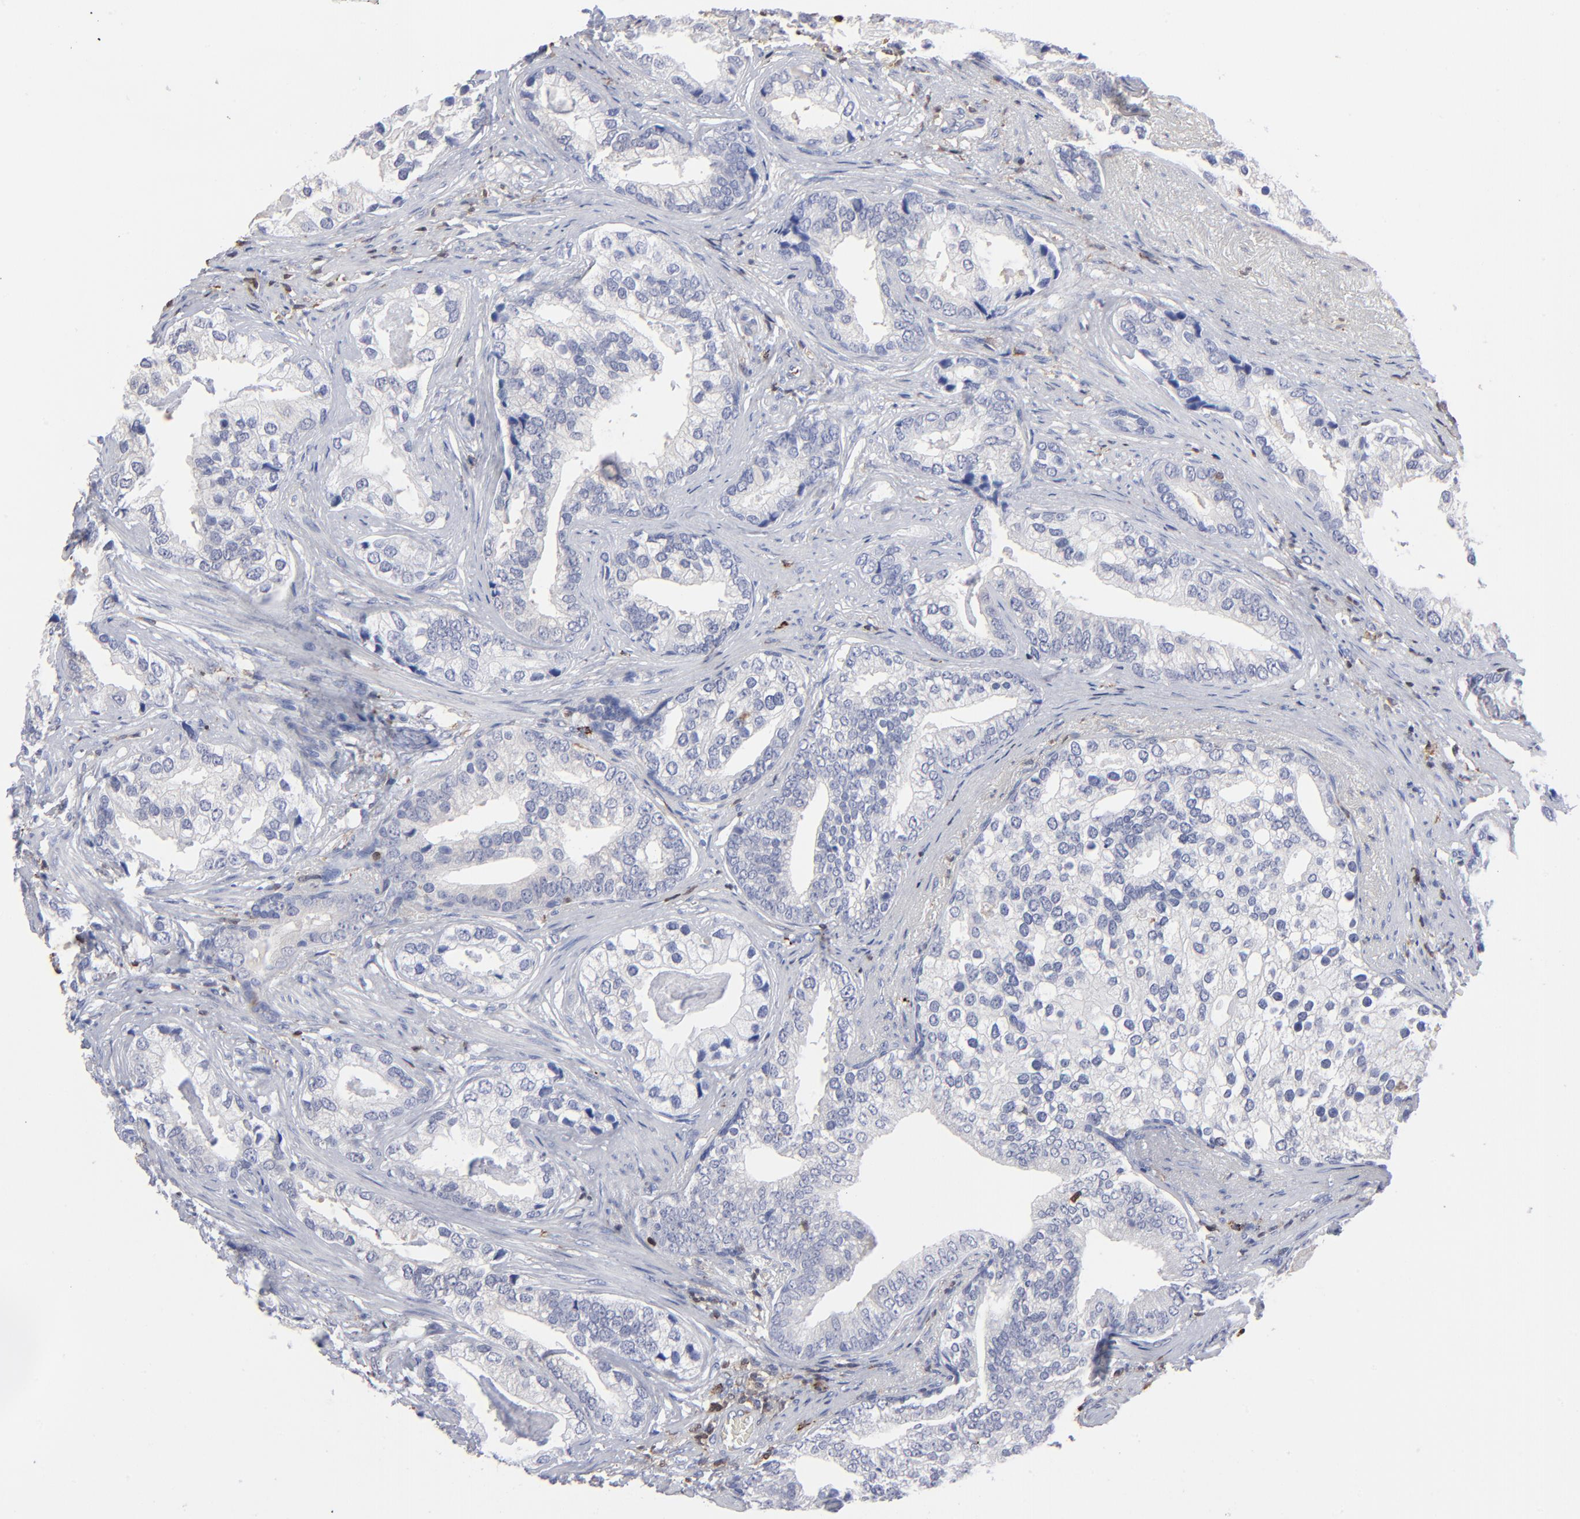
{"staining": {"intensity": "negative", "quantity": "none", "location": "none"}, "tissue": "prostate cancer", "cell_type": "Tumor cells", "image_type": "cancer", "snomed": [{"axis": "morphology", "description": "Adenocarcinoma, Low grade"}, {"axis": "topography", "description": "Prostate"}], "caption": "Protein analysis of prostate cancer exhibits no significant expression in tumor cells.", "gene": "TBXT", "patient": {"sex": "male", "age": 71}}